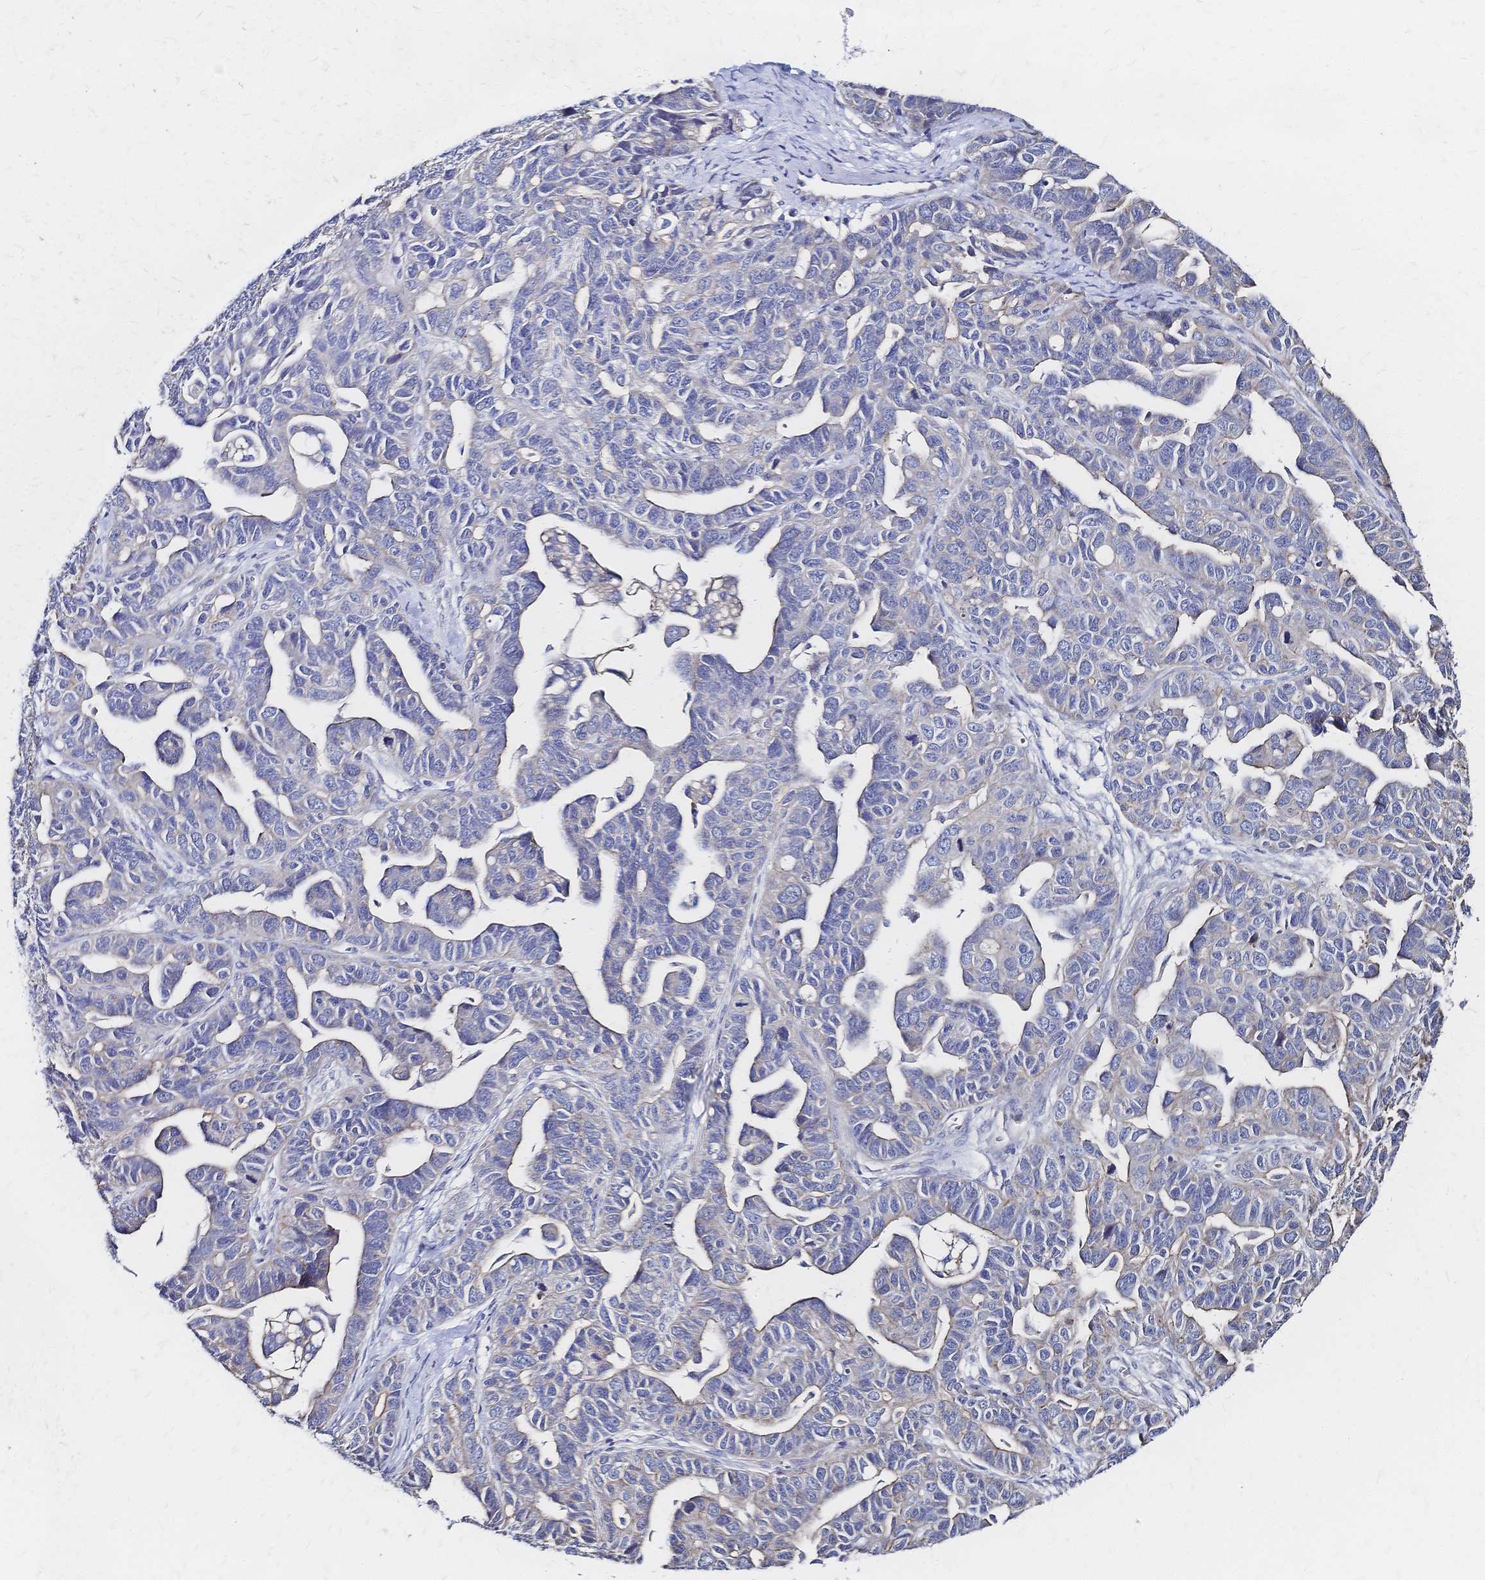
{"staining": {"intensity": "negative", "quantity": "none", "location": "none"}, "tissue": "ovarian cancer", "cell_type": "Tumor cells", "image_type": "cancer", "snomed": [{"axis": "morphology", "description": "Cystadenocarcinoma, serous, NOS"}, {"axis": "topography", "description": "Ovary"}], "caption": "This is an immunohistochemistry (IHC) image of ovarian cancer (serous cystadenocarcinoma). There is no staining in tumor cells.", "gene": "SLC5A1", "patient": {"sex": "female", "age": 69}}